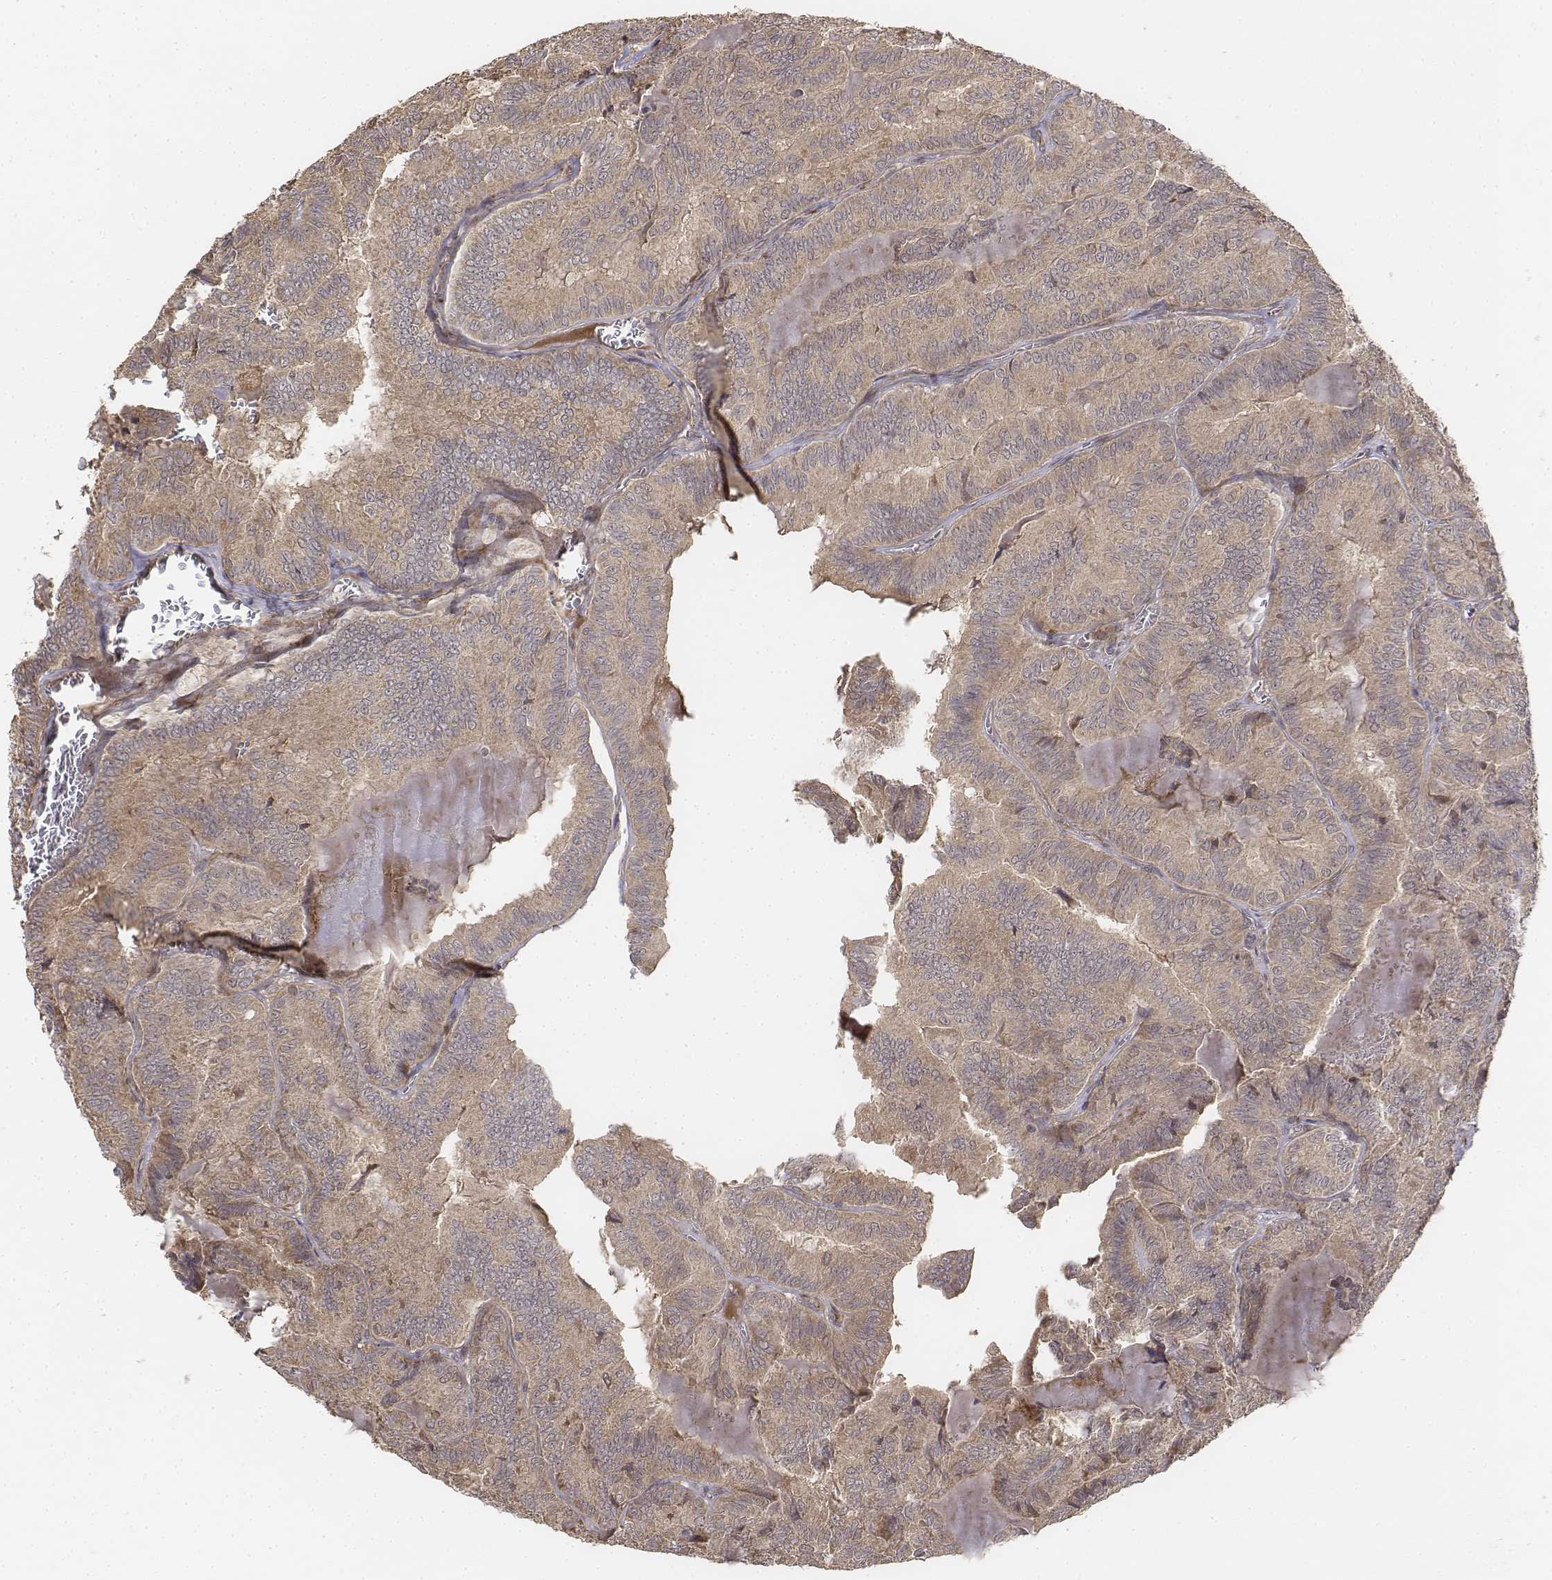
{"staining": {"intensity": "weak", "quantity": ">75%", "location": "cytoplasmic/membranous"}, "tissue": "thyroid cancer", "cell_type": "Tumor cells", "image_type": "cancer", "snomed": [{"axis": "morphology", "description": "Papillary adenocarcinoma, NOS"}, {"axis": "topography", "description": "Thyroid gland"}], "caption": "Immunohistochemistry (IHC) image of human thyroid papillary adenocarcinoma stained for a protein (brown), which reveals low levels of weak cytoplasmic/membranous positivity in about >75% of tumor cells.", "gene": "FBXO21", "patient": {"sex": "female", "age": 75}}